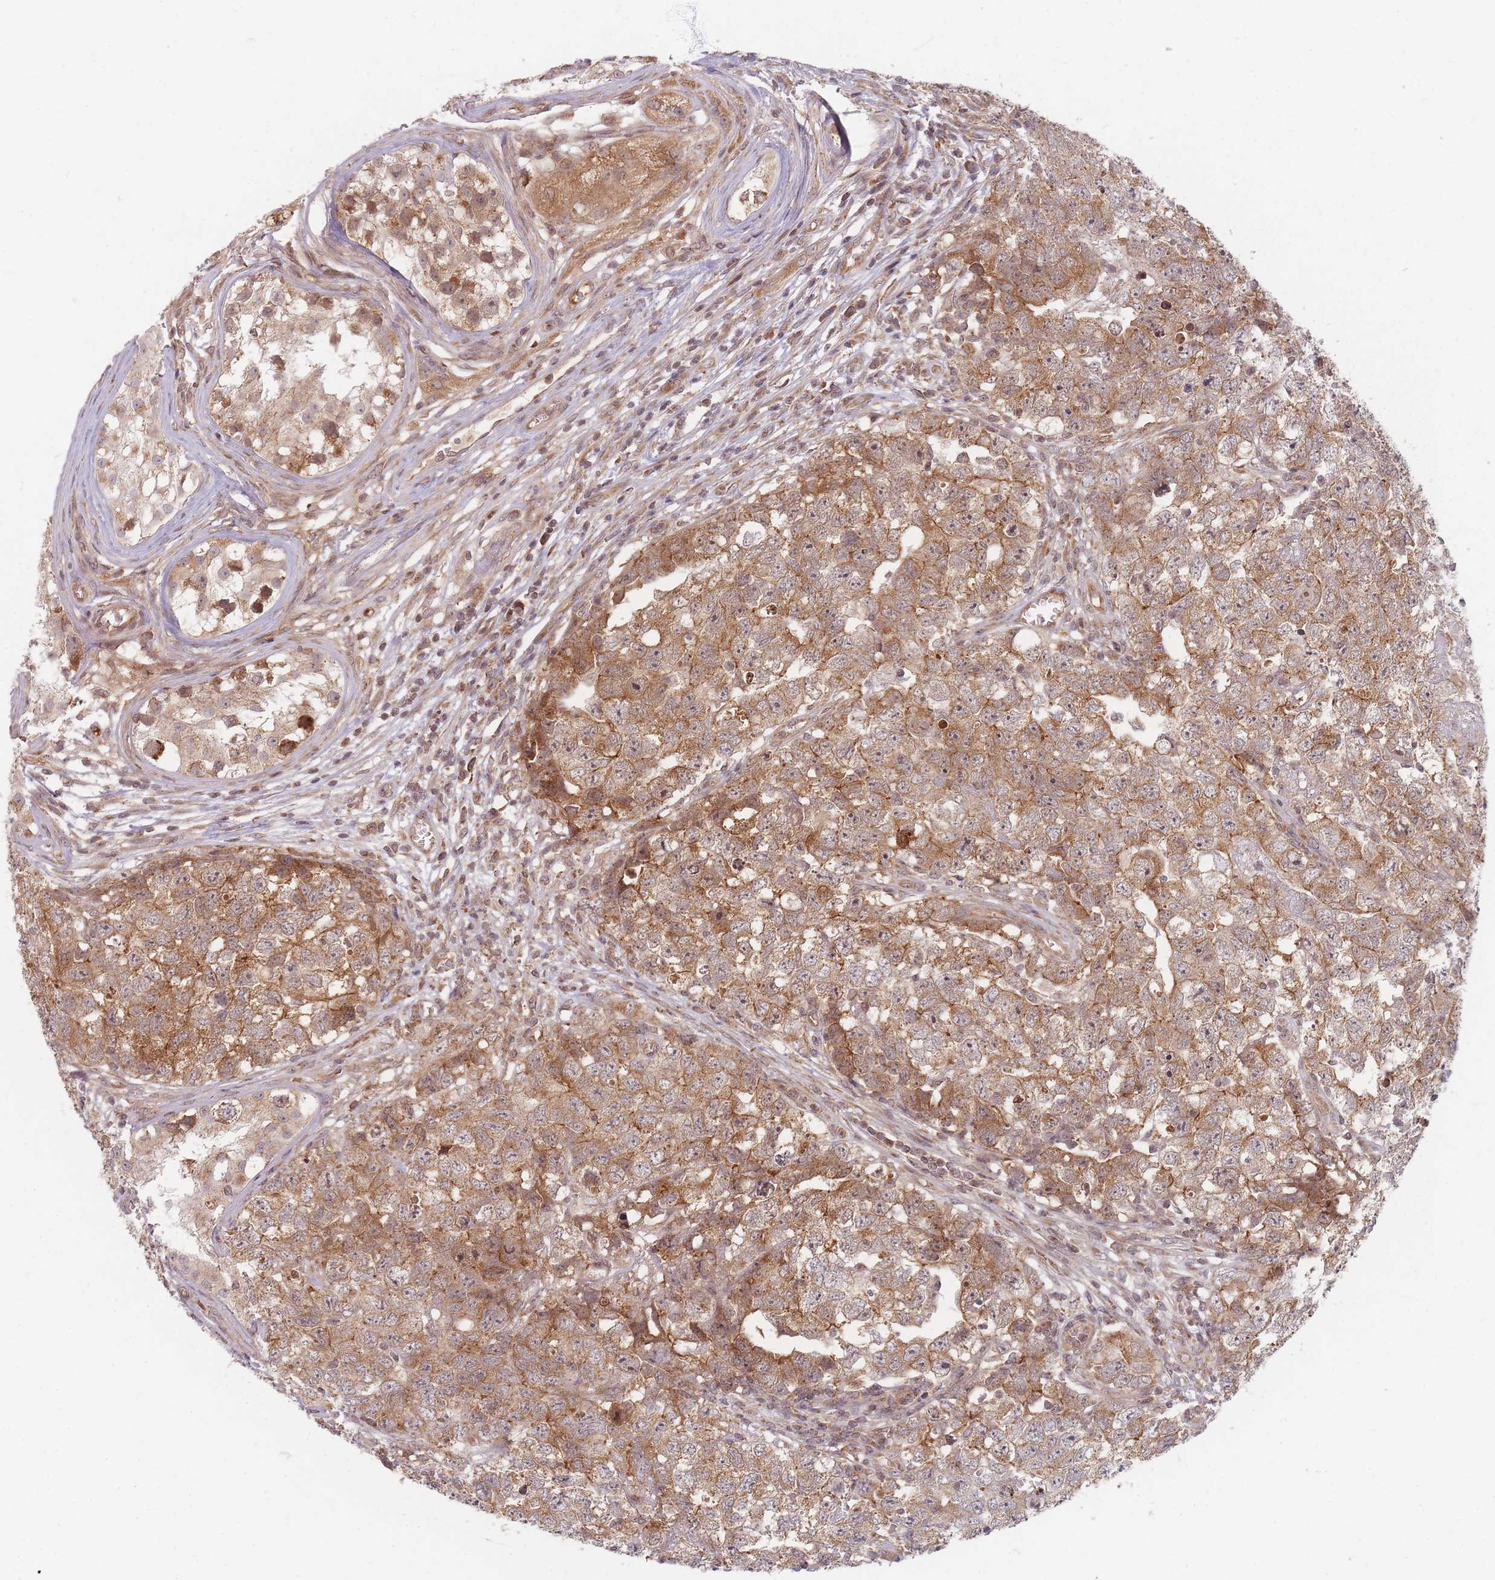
{"staining": {"intensity": "moderate", "quantity": ">75%", "location": "cytoplasmic/membranous"}, "tissue": "testis cancer", "cell_type": "Tumor cells", "image_type": "cancer", "snomed": [{"axis": "morphology", "description": "Carcinoma, Embryonal, NOS"}, {"axis": "topography", "description": "Testis"}], "caption": "Testis cancer (embryonal carcinoma) stained with a protein marker shows moderate staining in tumor cells.", "gene": "RADX", "patient": {"sex": "male", "age": 22}}